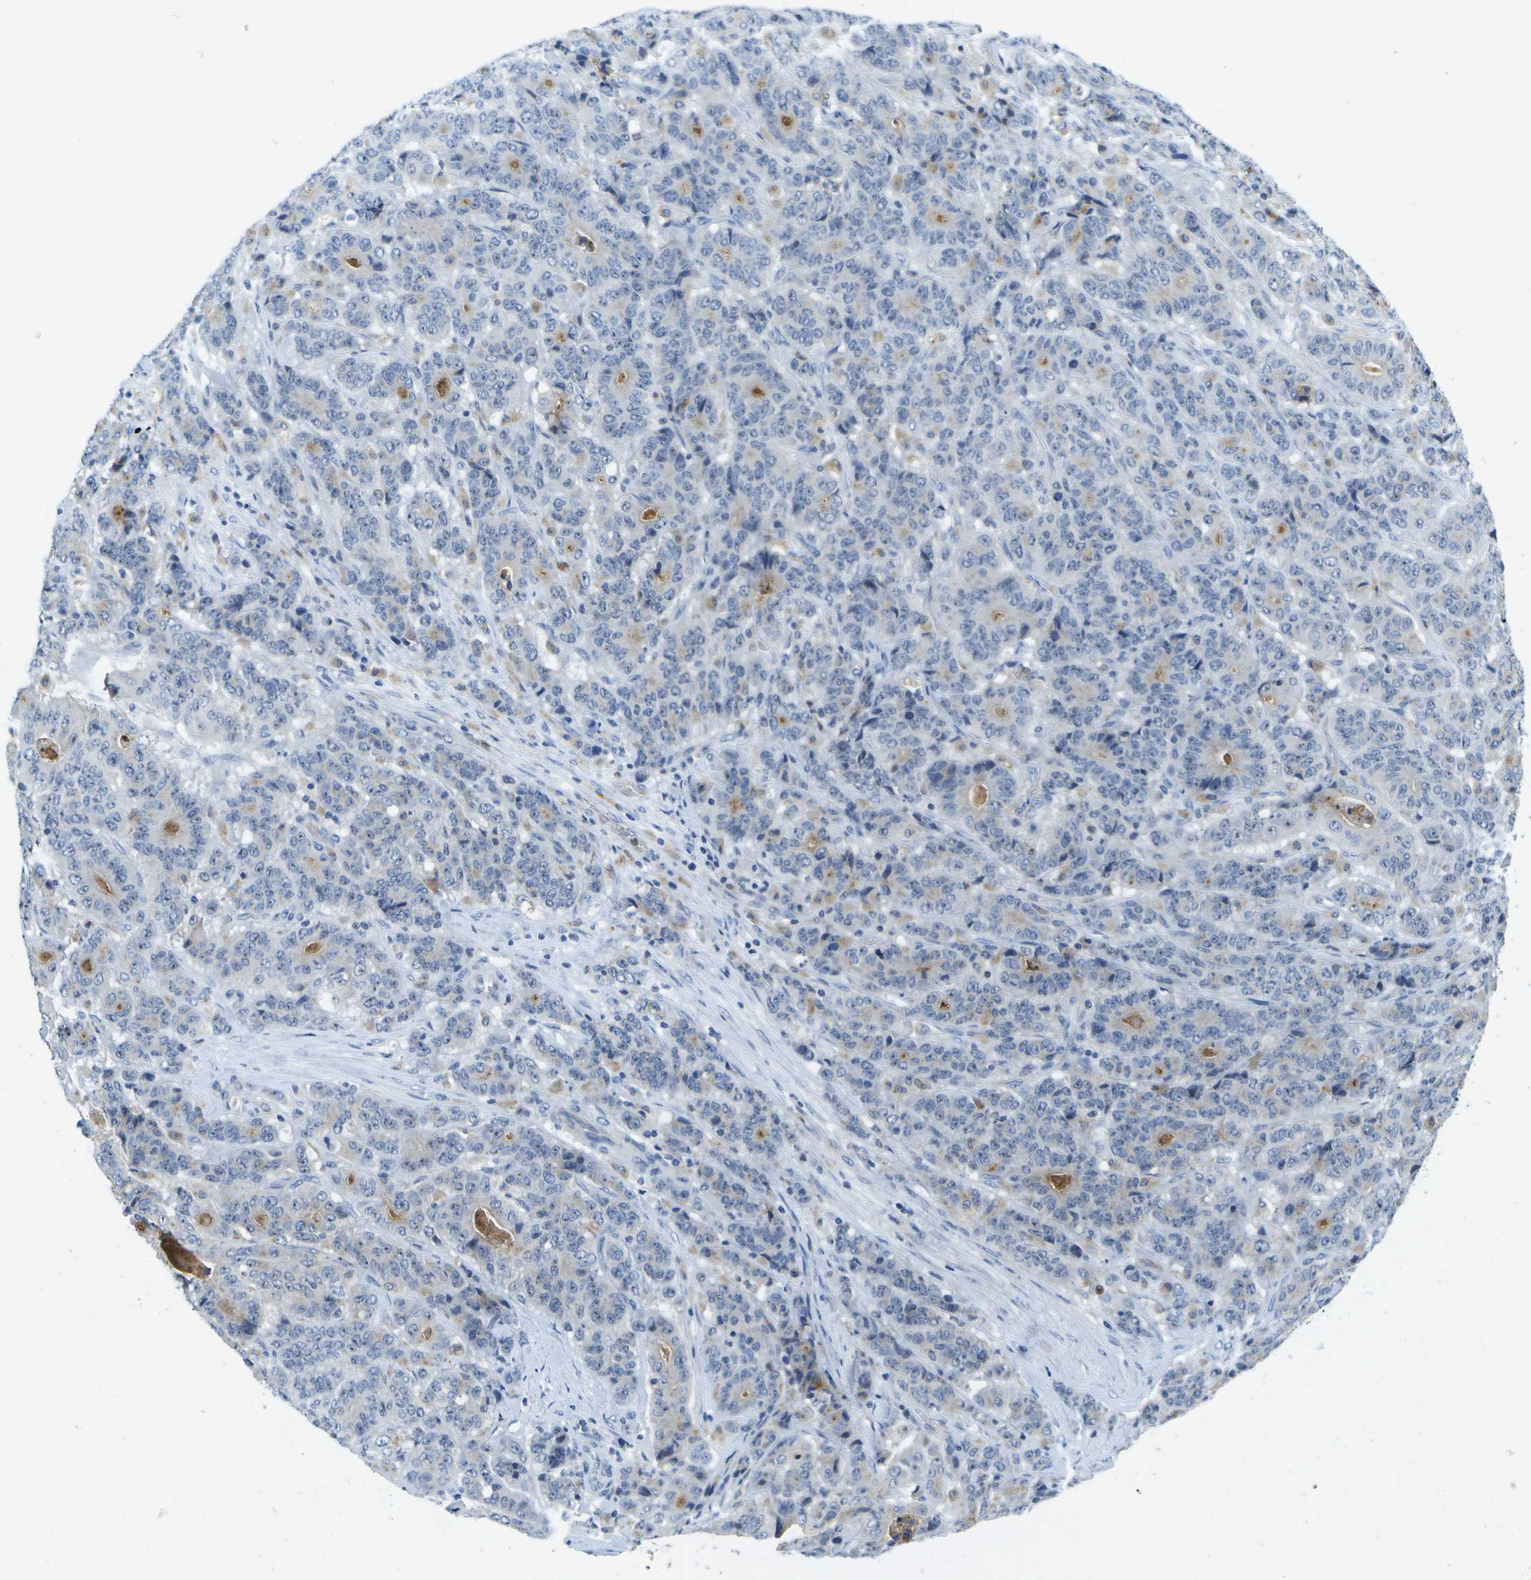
{"staining": {"intensity": "weak", "quantity": "<25%", "location": "cytoplasmic/membranous"}, "tissue": "stomach cancer", "cell_type": "Tumor cells", "image_type": "cancer", "snomed": [{"axis": "morphology", "description": "Adenocarcinoma, NOS"}, {"axis": "topography", "description": "Stomach"}], "caption": "Tumor cells are negative for brown protein staining in stomach cancer.", "gene": "LIPG", "patient": {"sex": "female", "age": 73}}